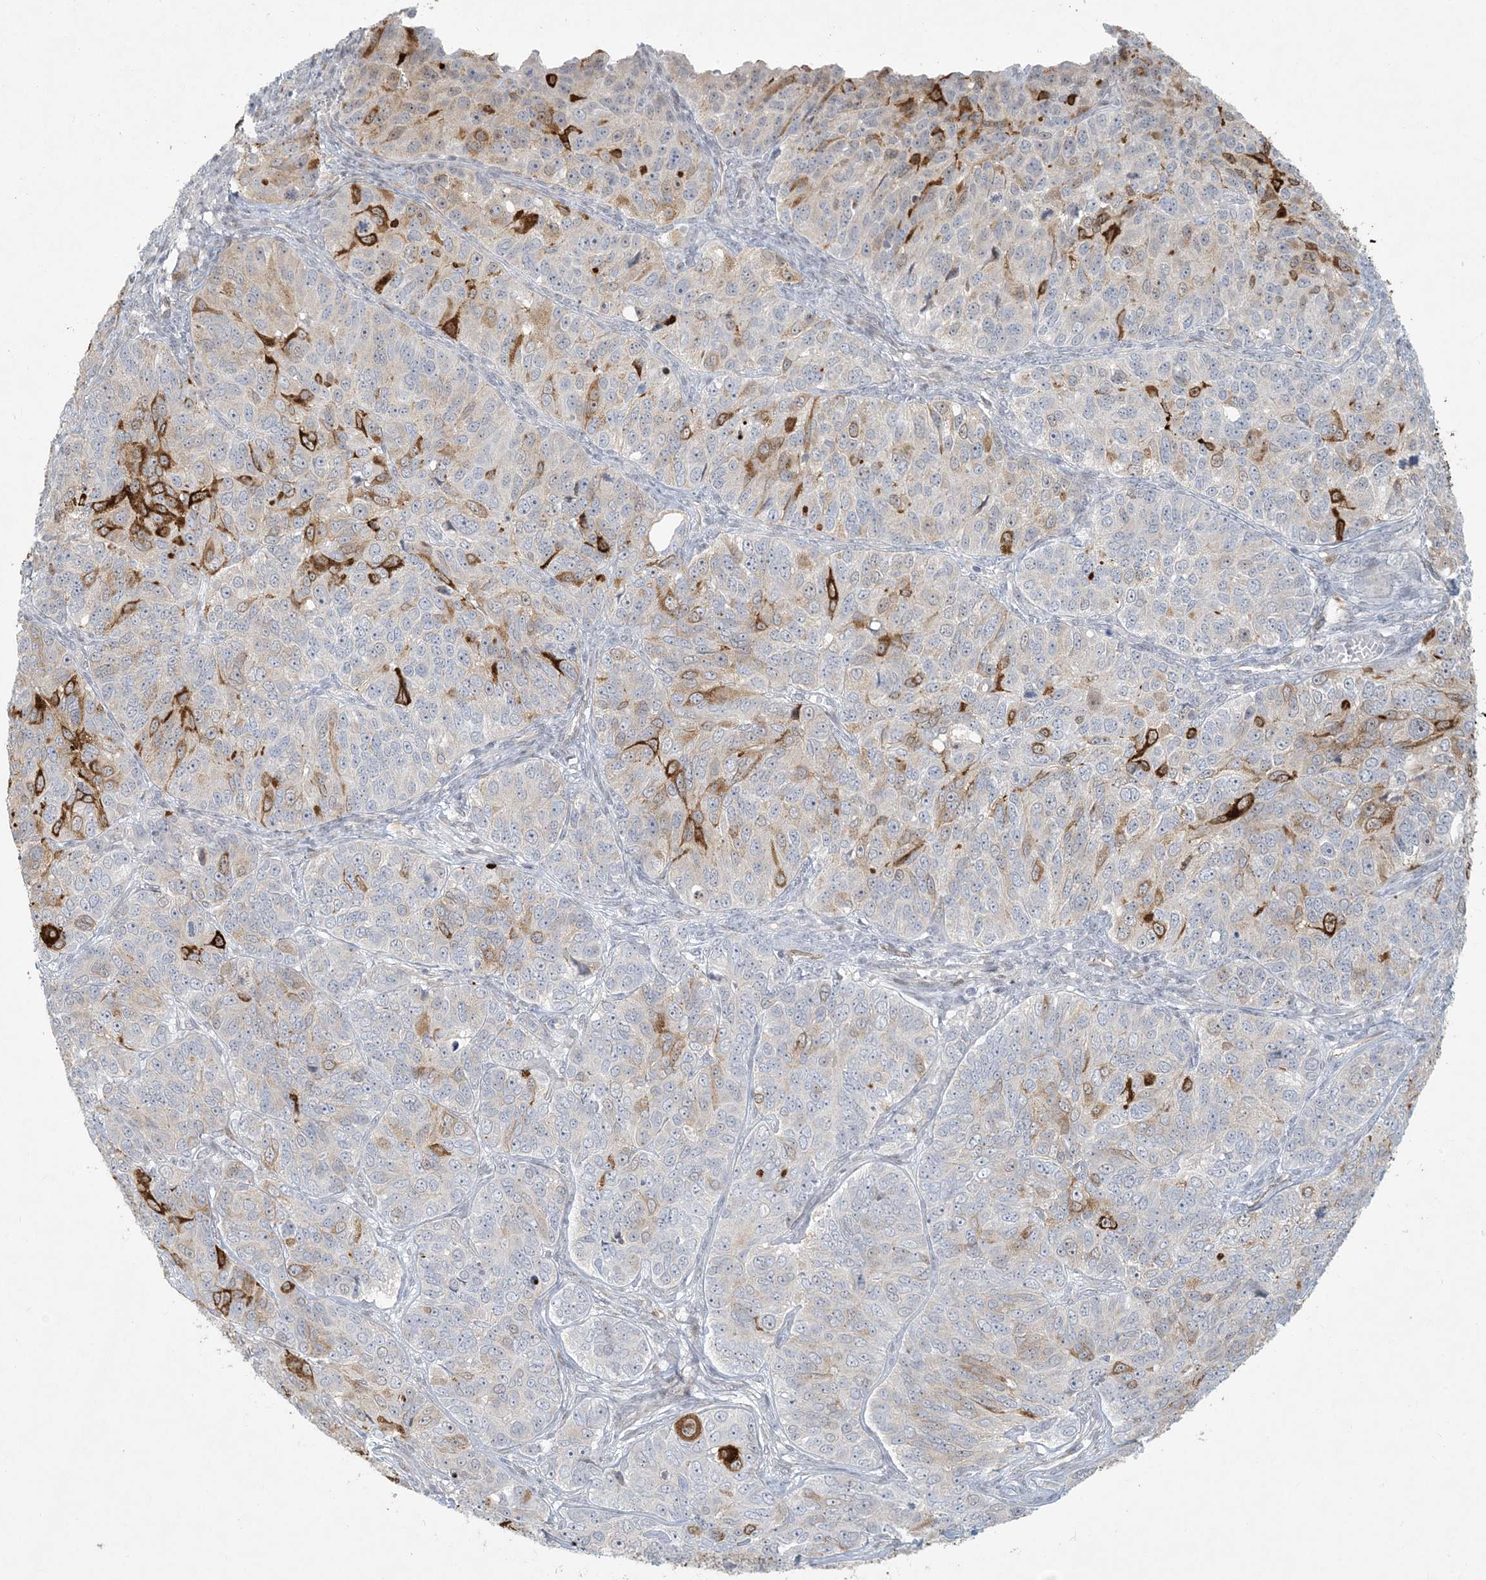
{"staining": {"intensity": "strong", "quantity": "<25%", "location": "cytoplasmic/membranous"}, "tissue": "ovarian cancer", "cell_type": "Tumor cells", "image_type": "cancer", "snomed": [{"axis": "morphology", "description": "Carcinoma, endometroid"}, {"axis": "topography", "description": "Ovary"}], "caption": "Brown immunohistochemical staining in endometroid carcinoma (ovarian) demonstrates strong cytoplasmic/membranous expression in about <25% of tumor cells.", "gene": "BCORL1", "patient": {"sex": "female", "age": 51}}